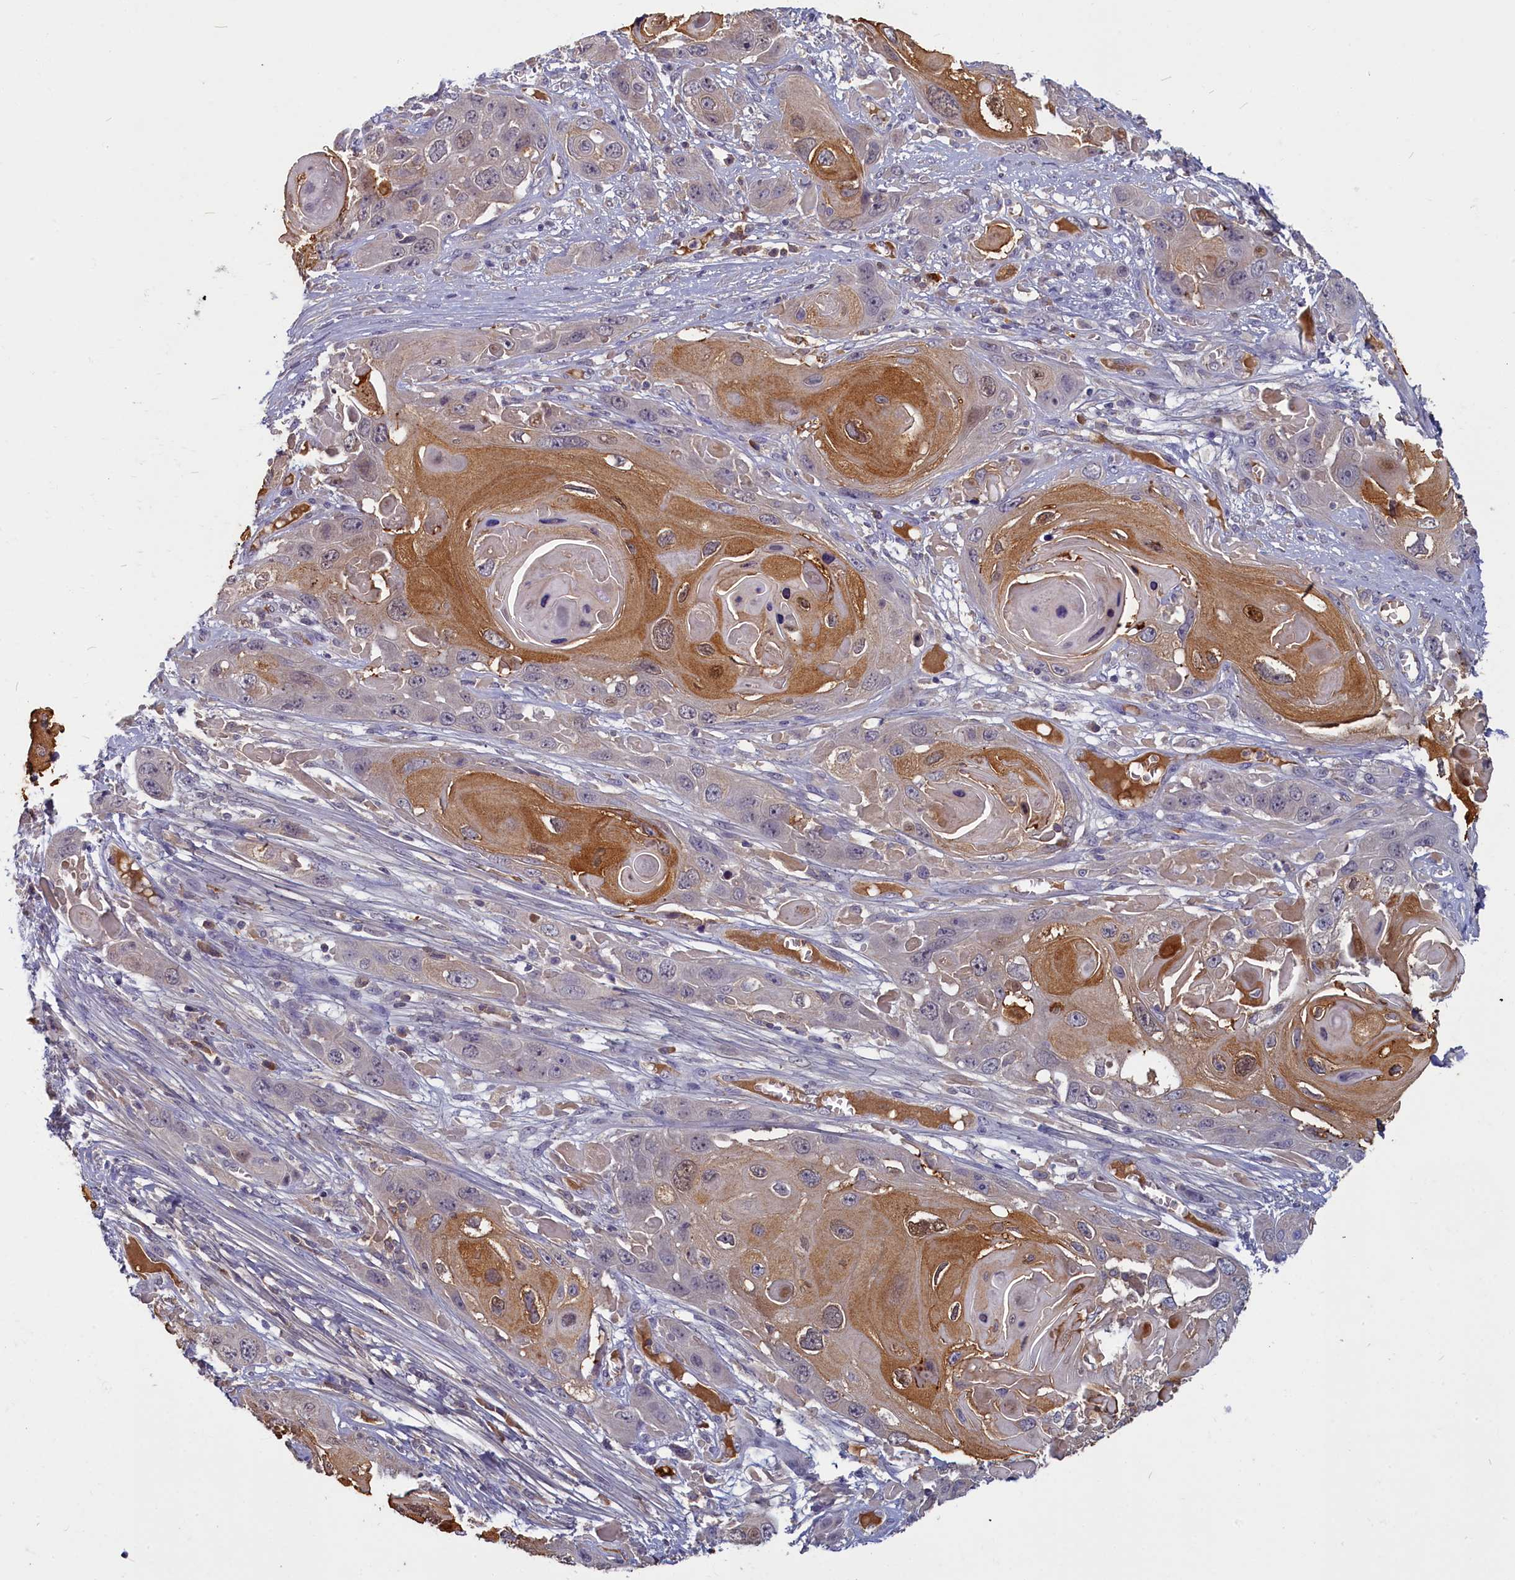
{"staining": {"intensity": "moderate", "quantity": "25%-75%", "location": "cytoplasmic/membranous,nuclear"}, "tissue": "skin cancer", "cell_type": "Tumor cells", "image_type": "cancer", "snomed": [{"axis": "morphology", "description": "Squamous cell carcinoma, NOS"}, {"axis": "topography", "description": "Skin"}], "caption": "Skin cancer (squamous cell carcinoma) stained with DAB immunohistochemistry exhibits medium levels of moderate cytoplasmic/membranous and nuclear staining in about 25%-75% of tumor cells. Immunohistochemistry (ihc) stains the protein in brown and the nuclei are stained blue.", "gene": "SV2C", "patient": {"sex": "male", "age": 55}}